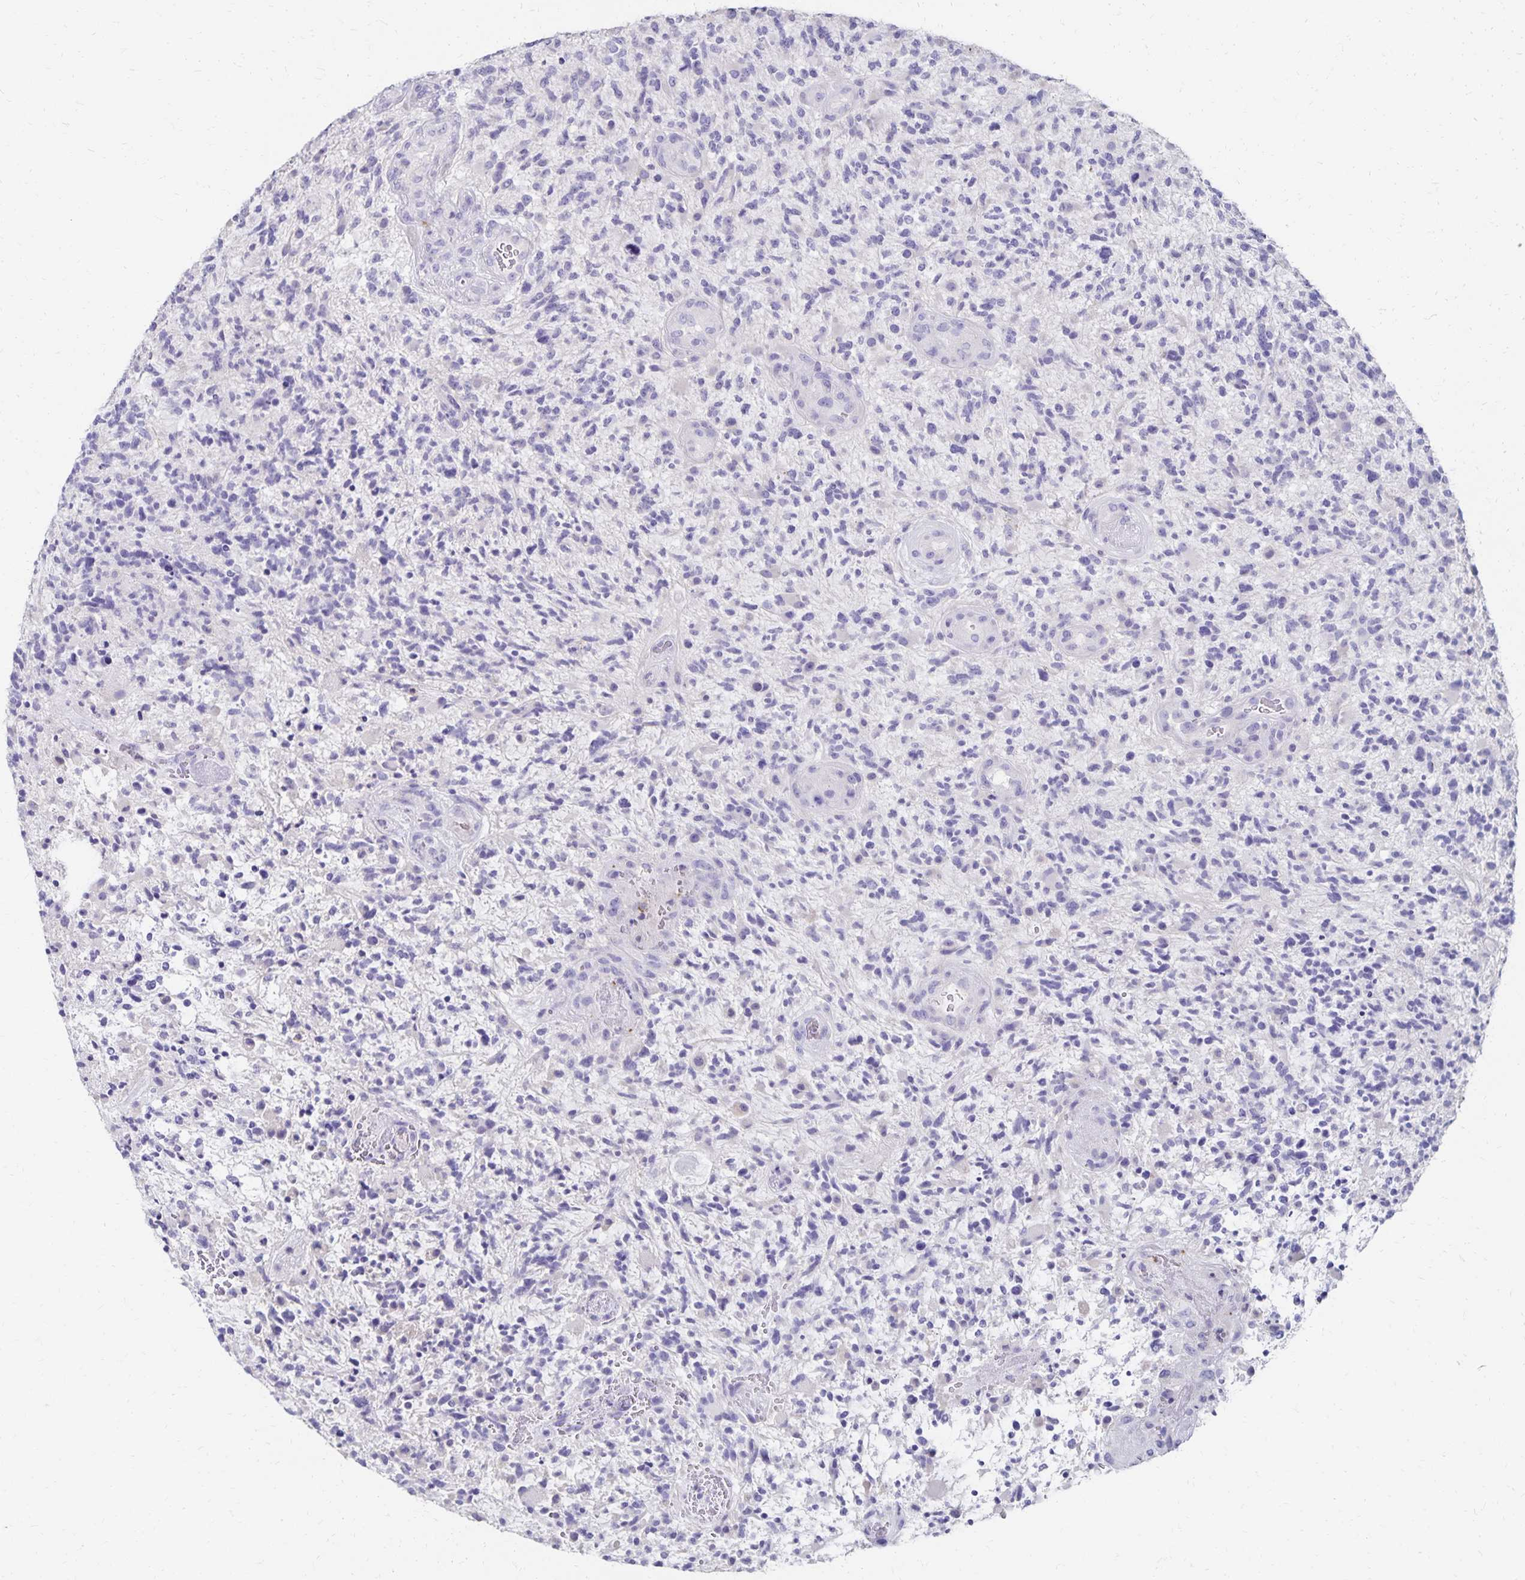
{"staining": {"intensity": "negative", "quantity": "none", "location": "none"}, "tissue": "glioma", "cell_type": "Tumor cells", "image_type": "cancer", "snomed": [{"axis": "morphology", "description": "Glioma, malignant, High grade"}, {"axis": "topography", "description": "Brain"}], "caption": "A high-resolution micrograph shows immunohistochemistry staining of malignant high-grade glioma, which exhibits no significant positivity in tumor cells. (DAB immunohistochemistry (IHC), high magnification).", "gene": "DYNLT4", "patient": {"sex": "female", "age": 71}}